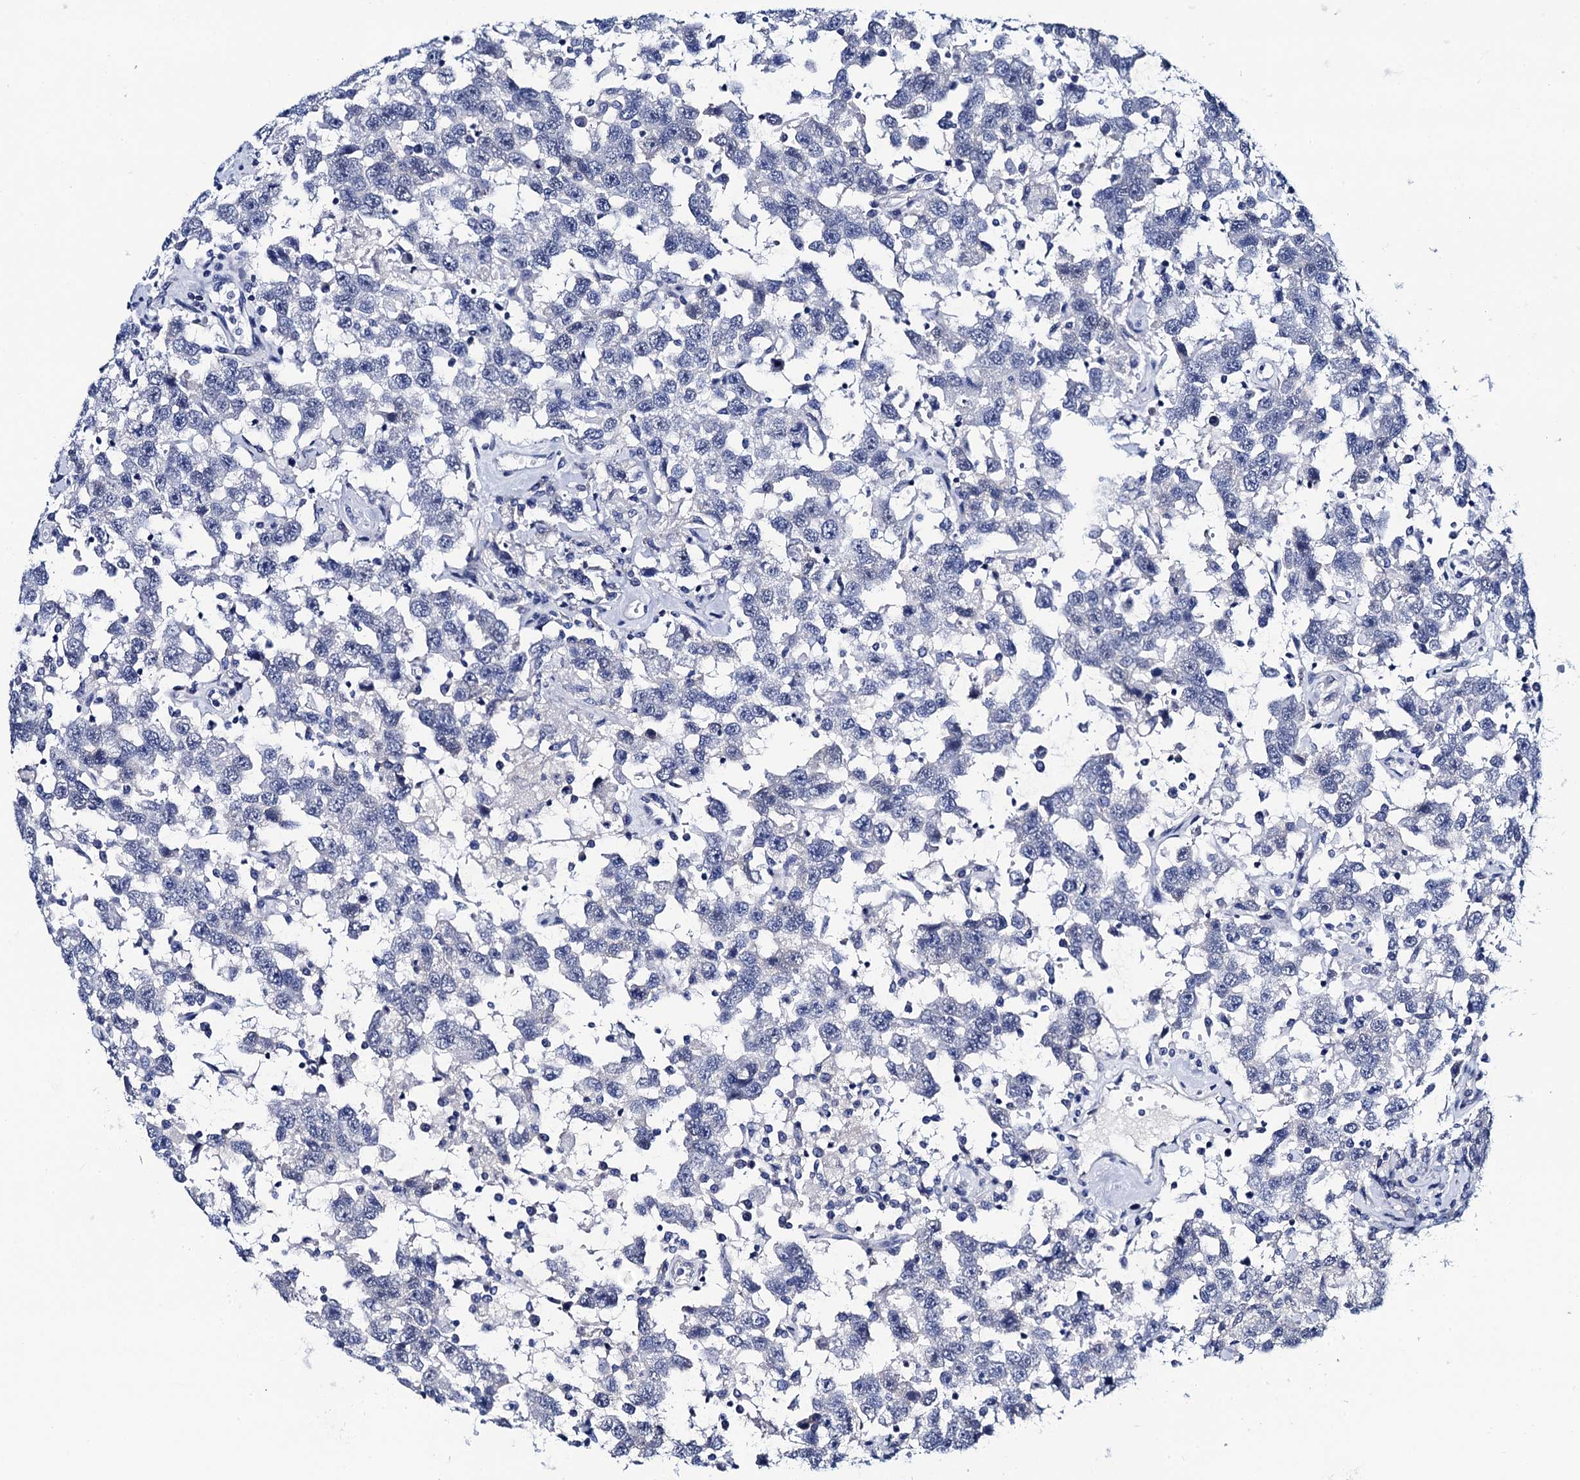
{"staining": {"intensity": "negative", "quantity": "none", "location": "none"}, "tissue": "testis cancer", "cell_type": "Tumor cells", "image_type": "cancer", "snomed": [{"axis": "morphology", "description": "Seminoma, NOS"}, {"axis": "topography", "description": "Testis"}], "caption": "Immunohistochemistry of testis cancer reveals no positivity in tumor cells.", "gene": "LYPD3", "patient": {"sex": "male", "age": 41}}